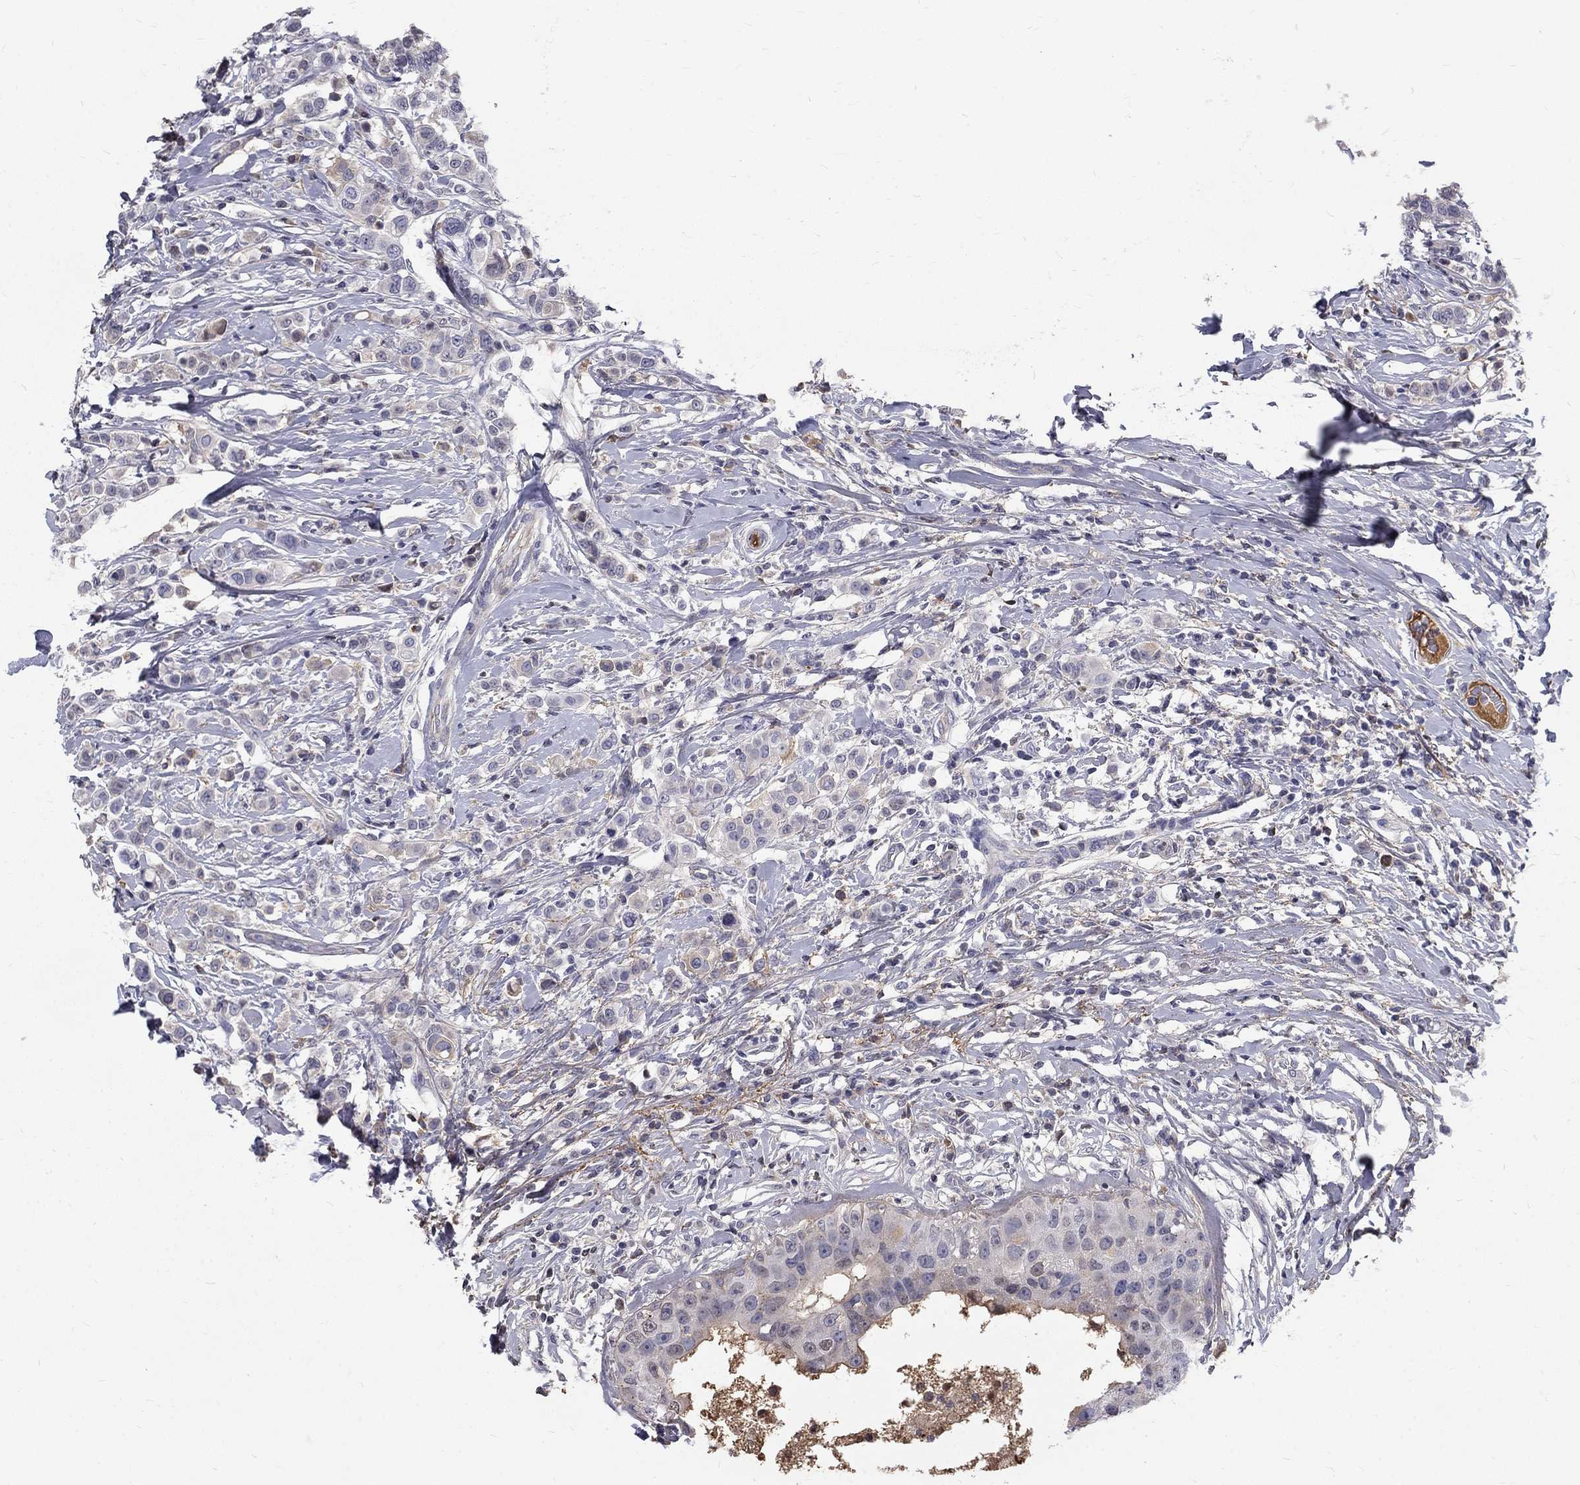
{"staining": {"intensity": "weak", "quantity": "25%-75%", "location": "cytoplasmic/membranous"}, "tissue": "breast cancer", "cell_type": "Tumor cells", "image_type": "cancer", "snomed": [{"axis": "morphology", "description": "Duct carcinoma"}, {"axis": "topography", "description": "Breast"}], "caption": "Breast cancer (infiltrating ductal carcinoma) tissue exhibits weak cytoplasmic/membranous expression in about 25%-75% of tumor cells, visualized by immunohistochemistry.", "gene": "EPDR1", "patient": {"sex": "female", "age": 27}}